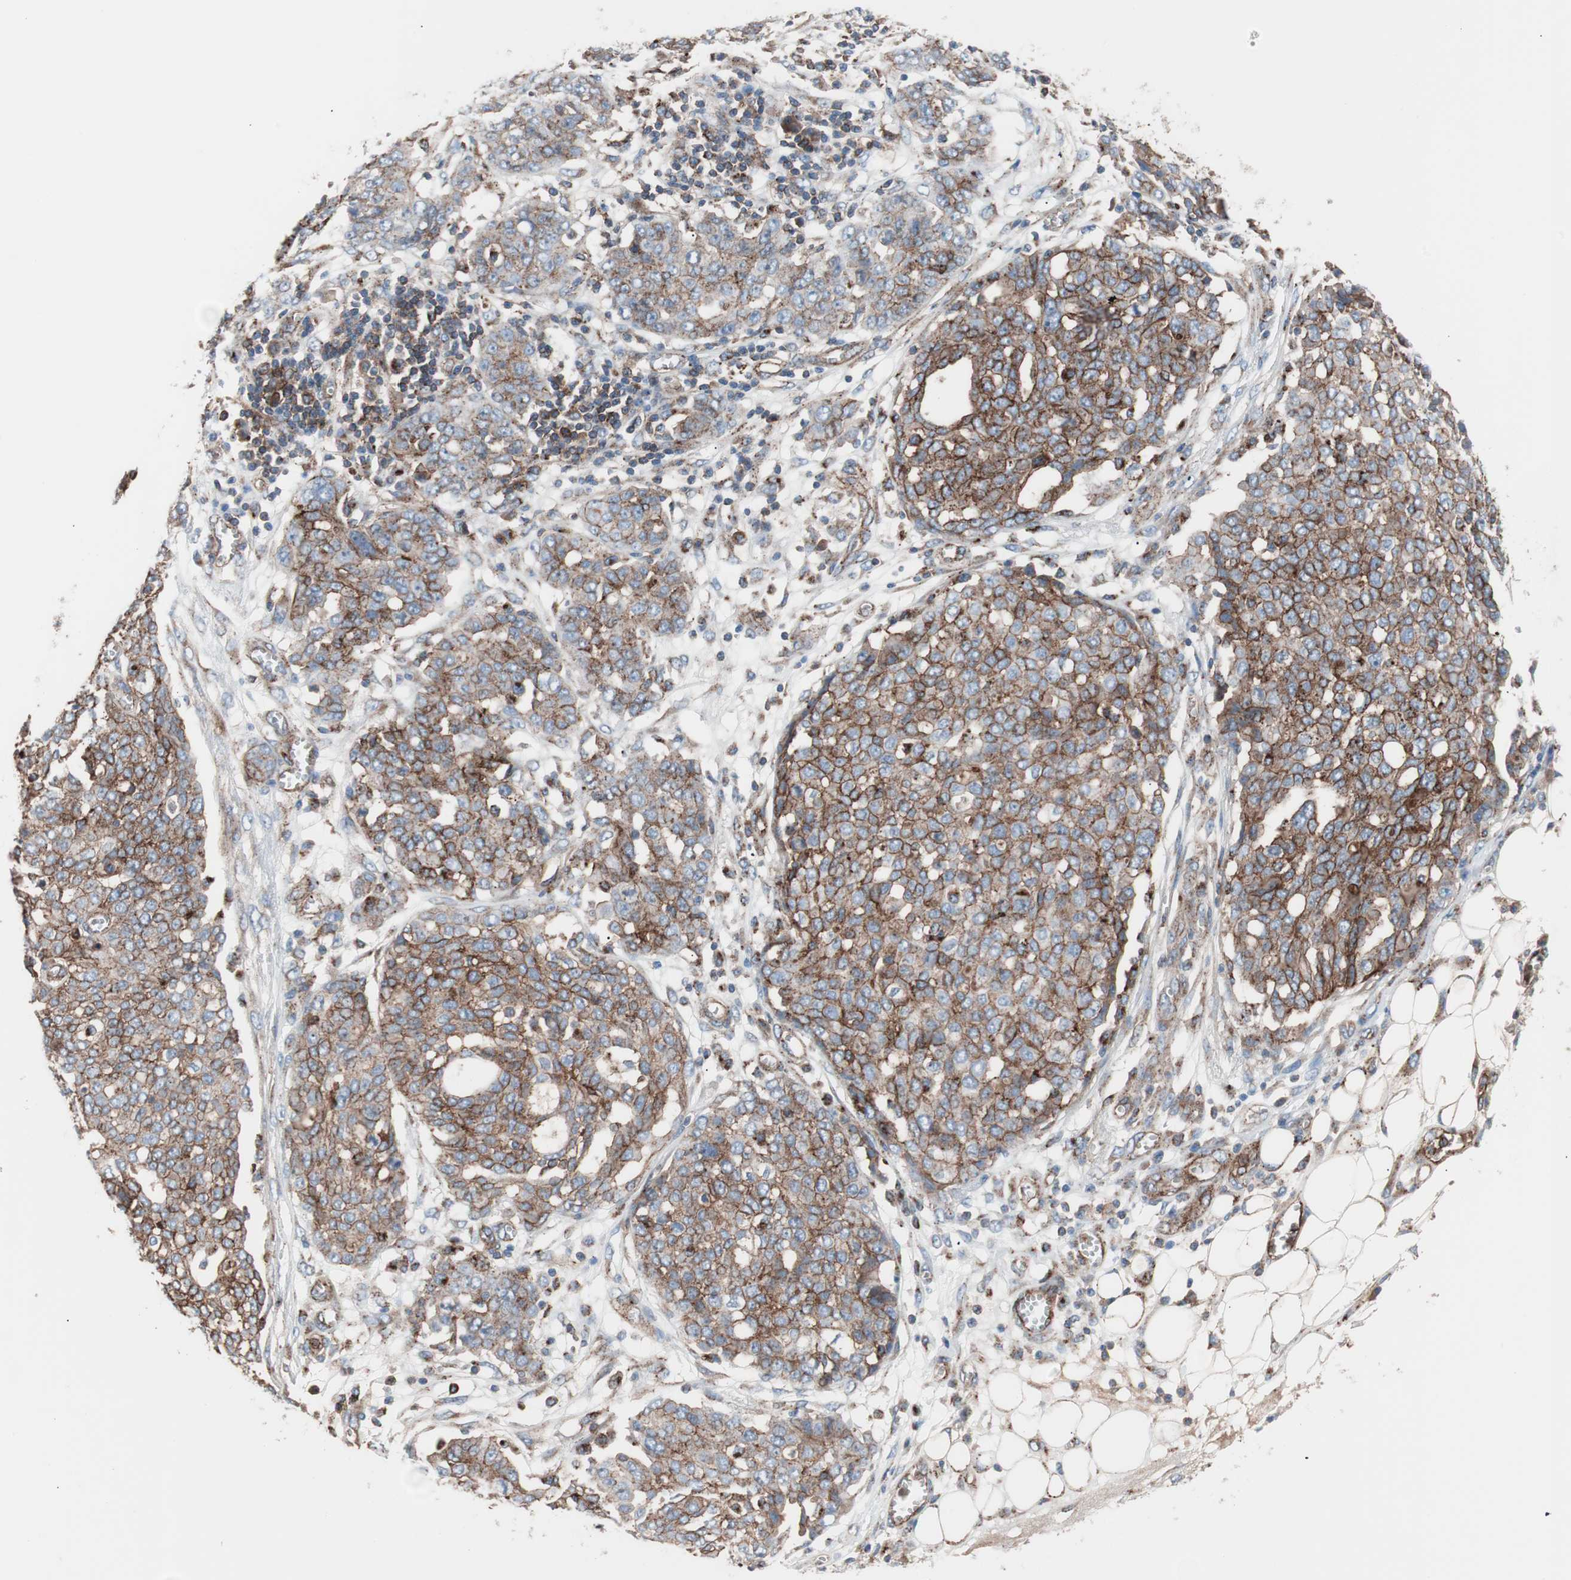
{"staining": {"intensity": "moderate", "quantity": ">75%", "location": "cytoplasmic/membranous"}, "tissue": "ovarian cancer", "cell_type": "Tumor cells", "image_type": "cancer", "snomed": [{"axis": "morphology", "description": "Cystadenocarcinoma, serous, NOS"}, {"axis": "topography", "description": "Soft tissue"}, {"axis": "topography", "description": "Ovary"}], "caption": "Human serous cystadenocarcinoma (ovarian) stained for a protein (brown) shows moderate cytoplasmic/membranous positive expression in about >75% of tumor cells.", "gene": "FLOT2", "patient": {"sex": "female", "age": 57}}